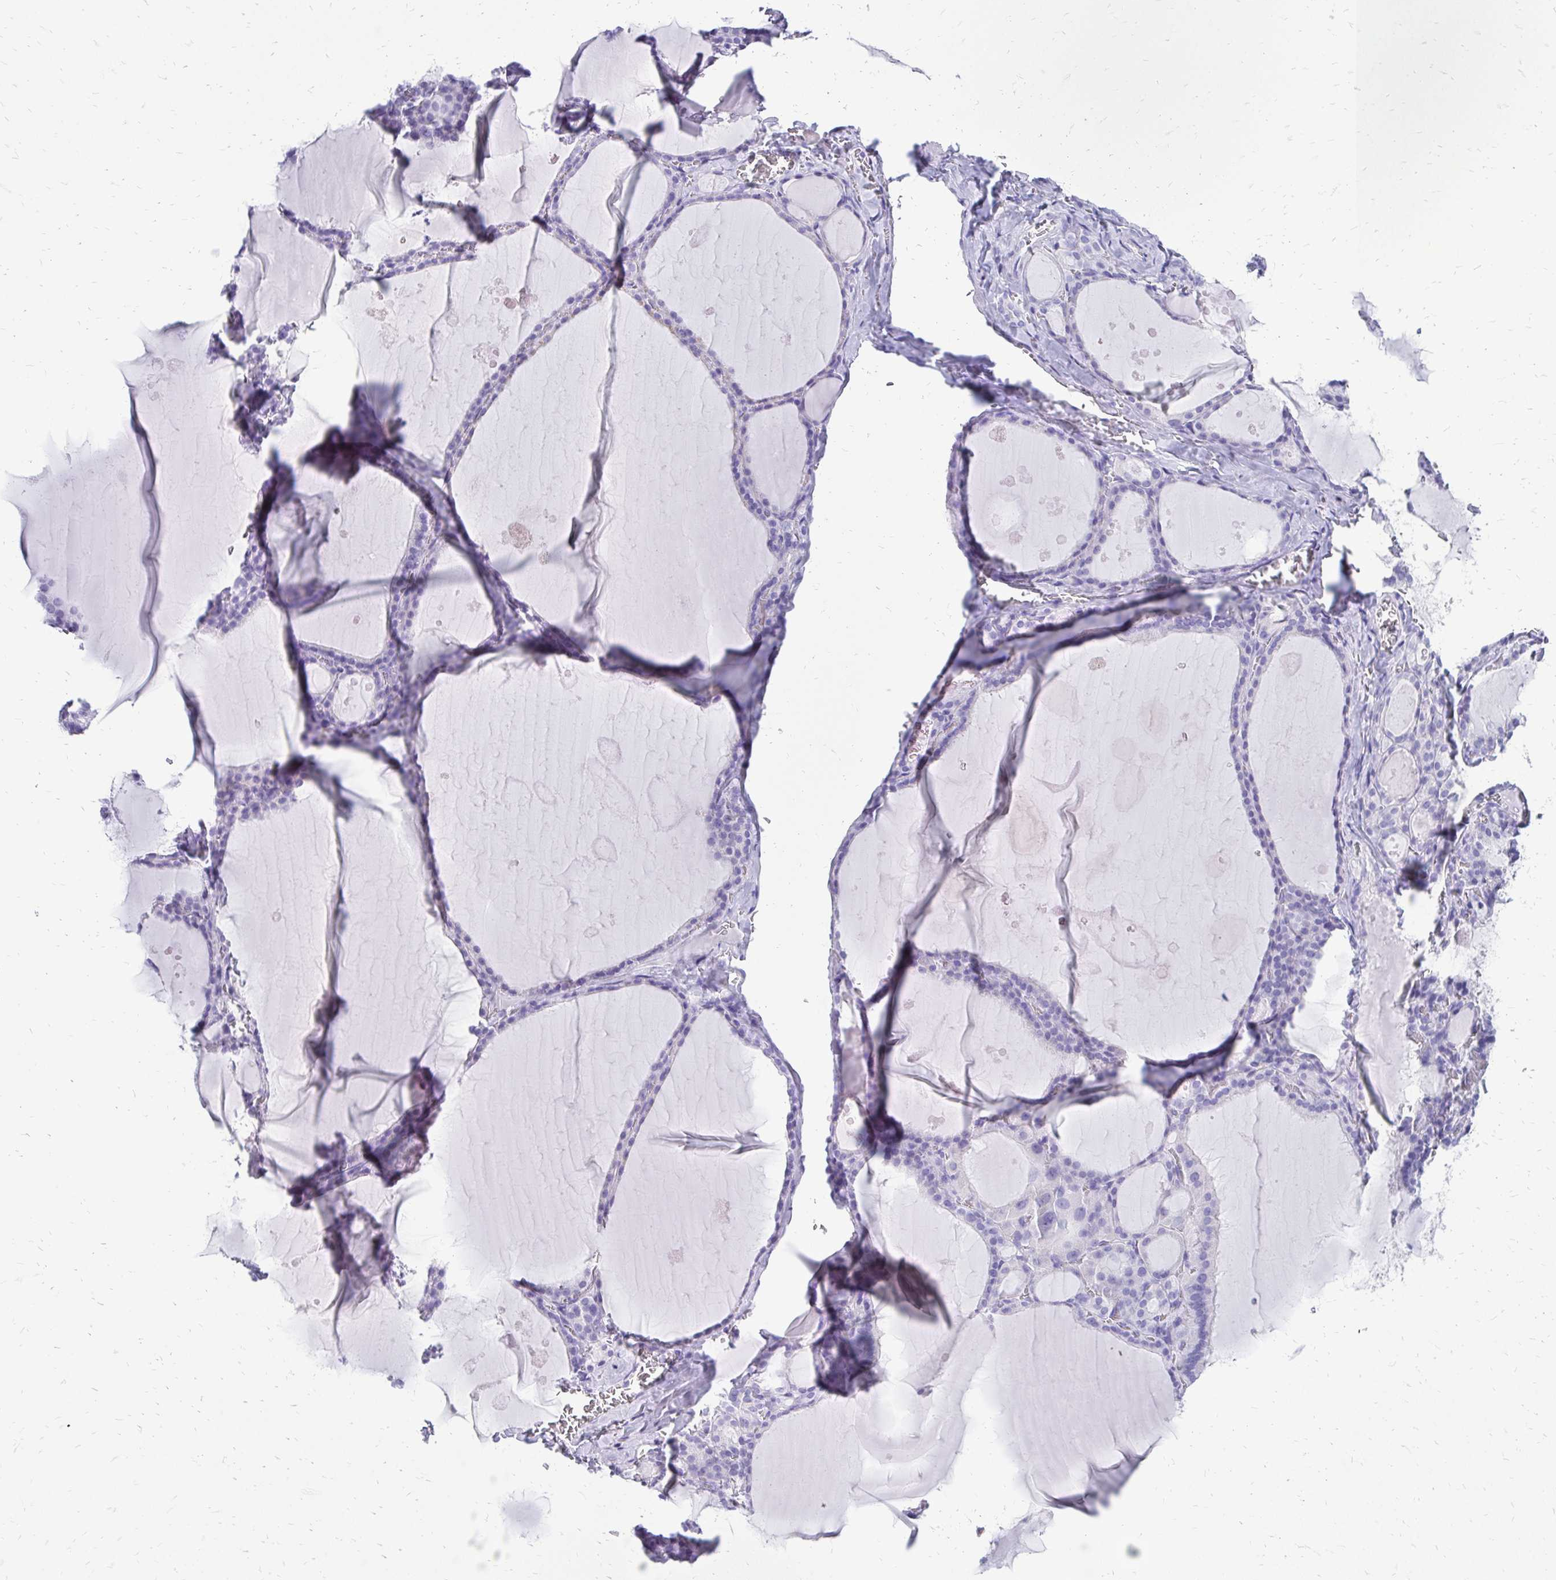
{"staining": {"intensity": "negative", "quantity": "none", "location": "none"}, "tissue": "thyroid gland", "cell_type": "Glandular cells", "image_type": "normal", "snomed": [{"axis": "morphology", "description": "Normal tissue, NOS"}, {"axis": "topography", "description": "Thyroid gland"}], "caption": "Image shows no protein staining in glandular cells of normal thyroid gland. The staining was performed using DAB to visualize the protein expression in brown, while the nuclei were stained in blue with hematoxylin (Magnification: 20x).", "gene": "SLC32A1", "patient": {"sex": "male", "age": 56}}